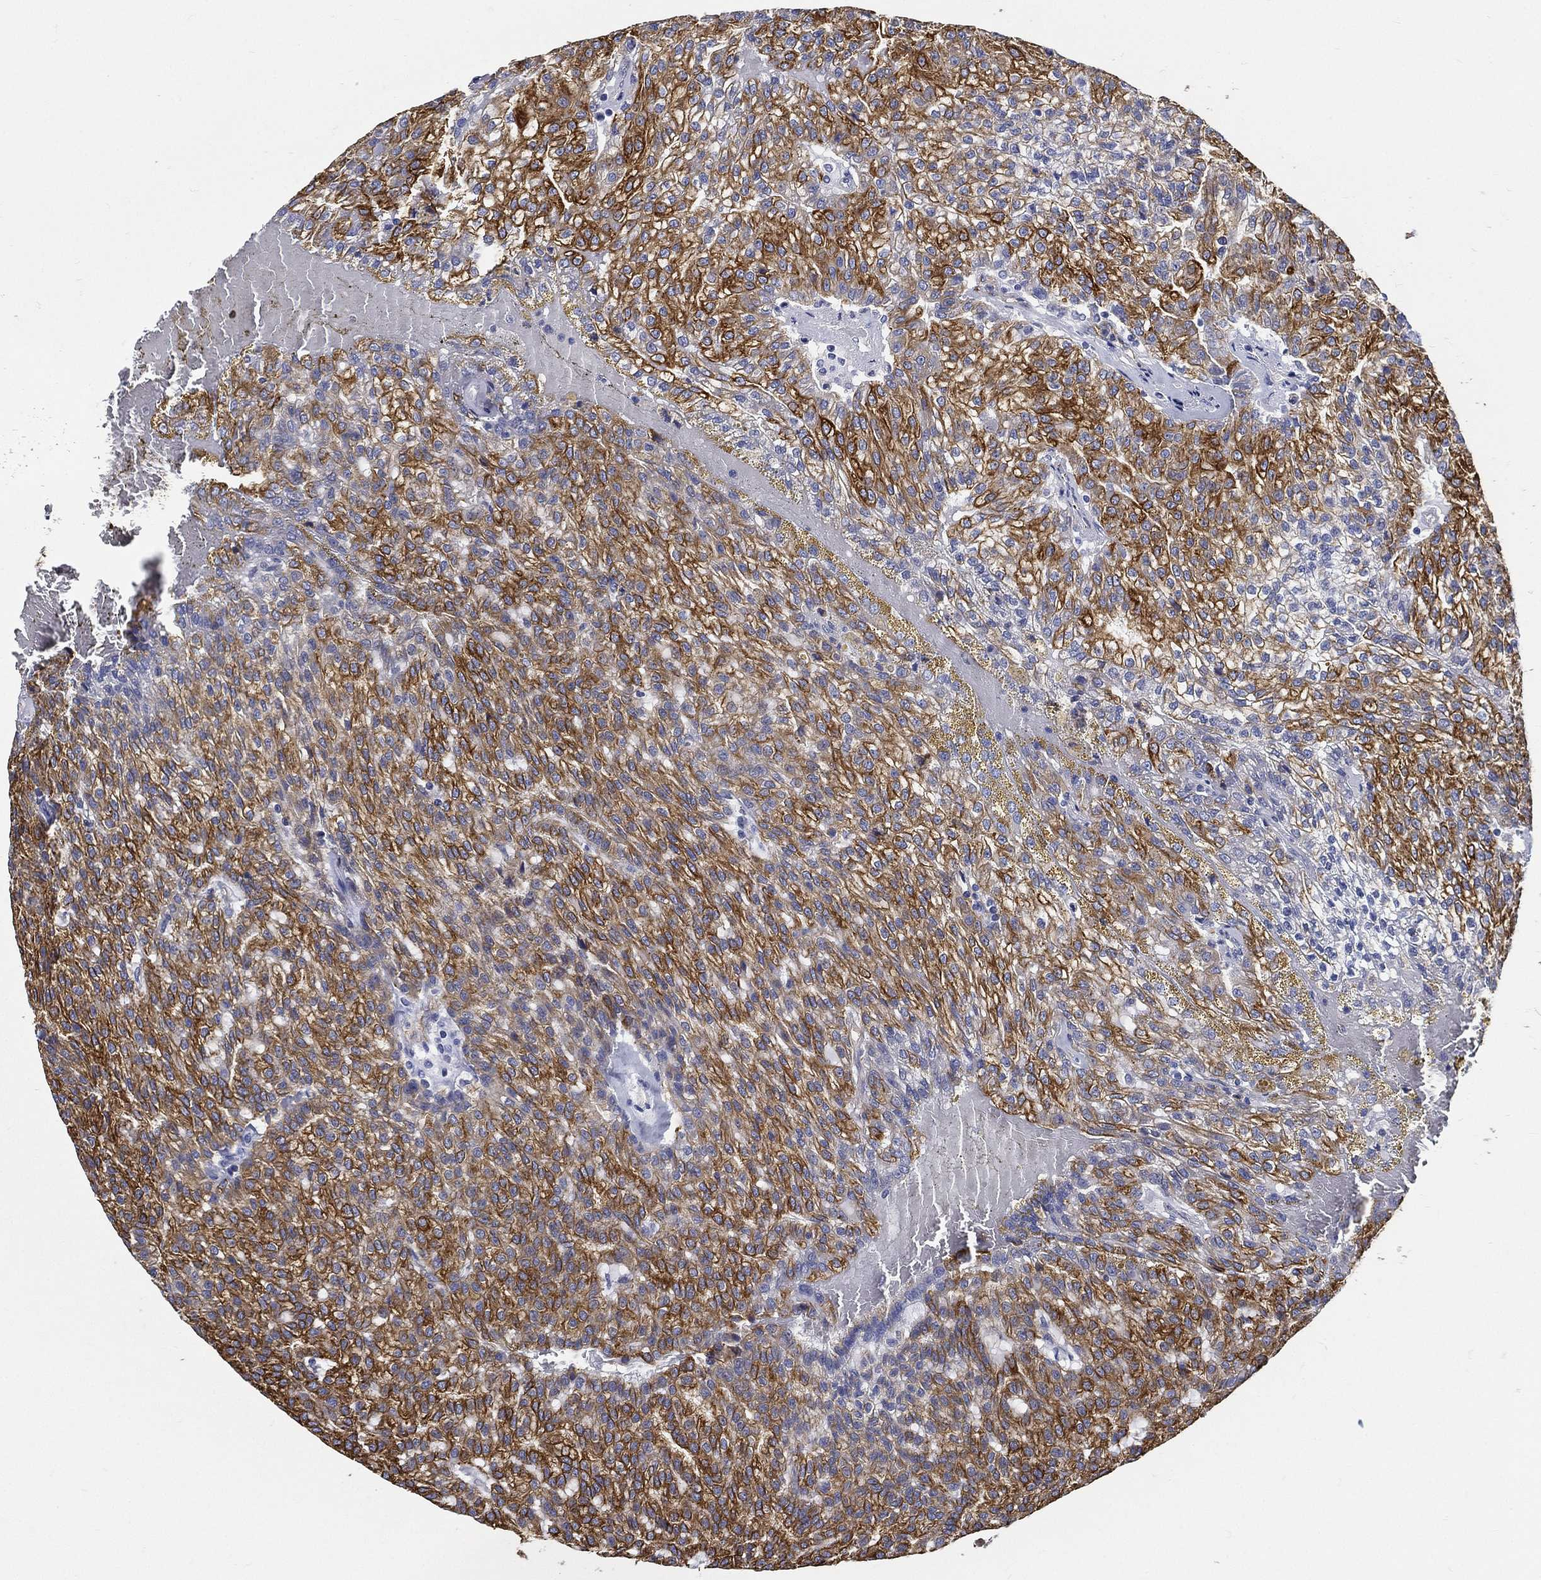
{"staining": {"intensity": "strong", "quantity": ">75%", "location": "cytoplasmic/membranous"}, "tissue": "renal cancer", "cell_type": "Tumor cells", "image_type": "cancer", "snomed": [{"axis": "morphology", "description": "Adenocarcinoma, NOS"}, {"axis": "topography", "description": "Kidney"}], "caption": "Tumor cells show strong cytoplasmic/membranous staining in approximately >75% of cells in adenocarcinoma (renal).", "gene": "NEDD9", "patient": {"sex": "male", "age": 63}}